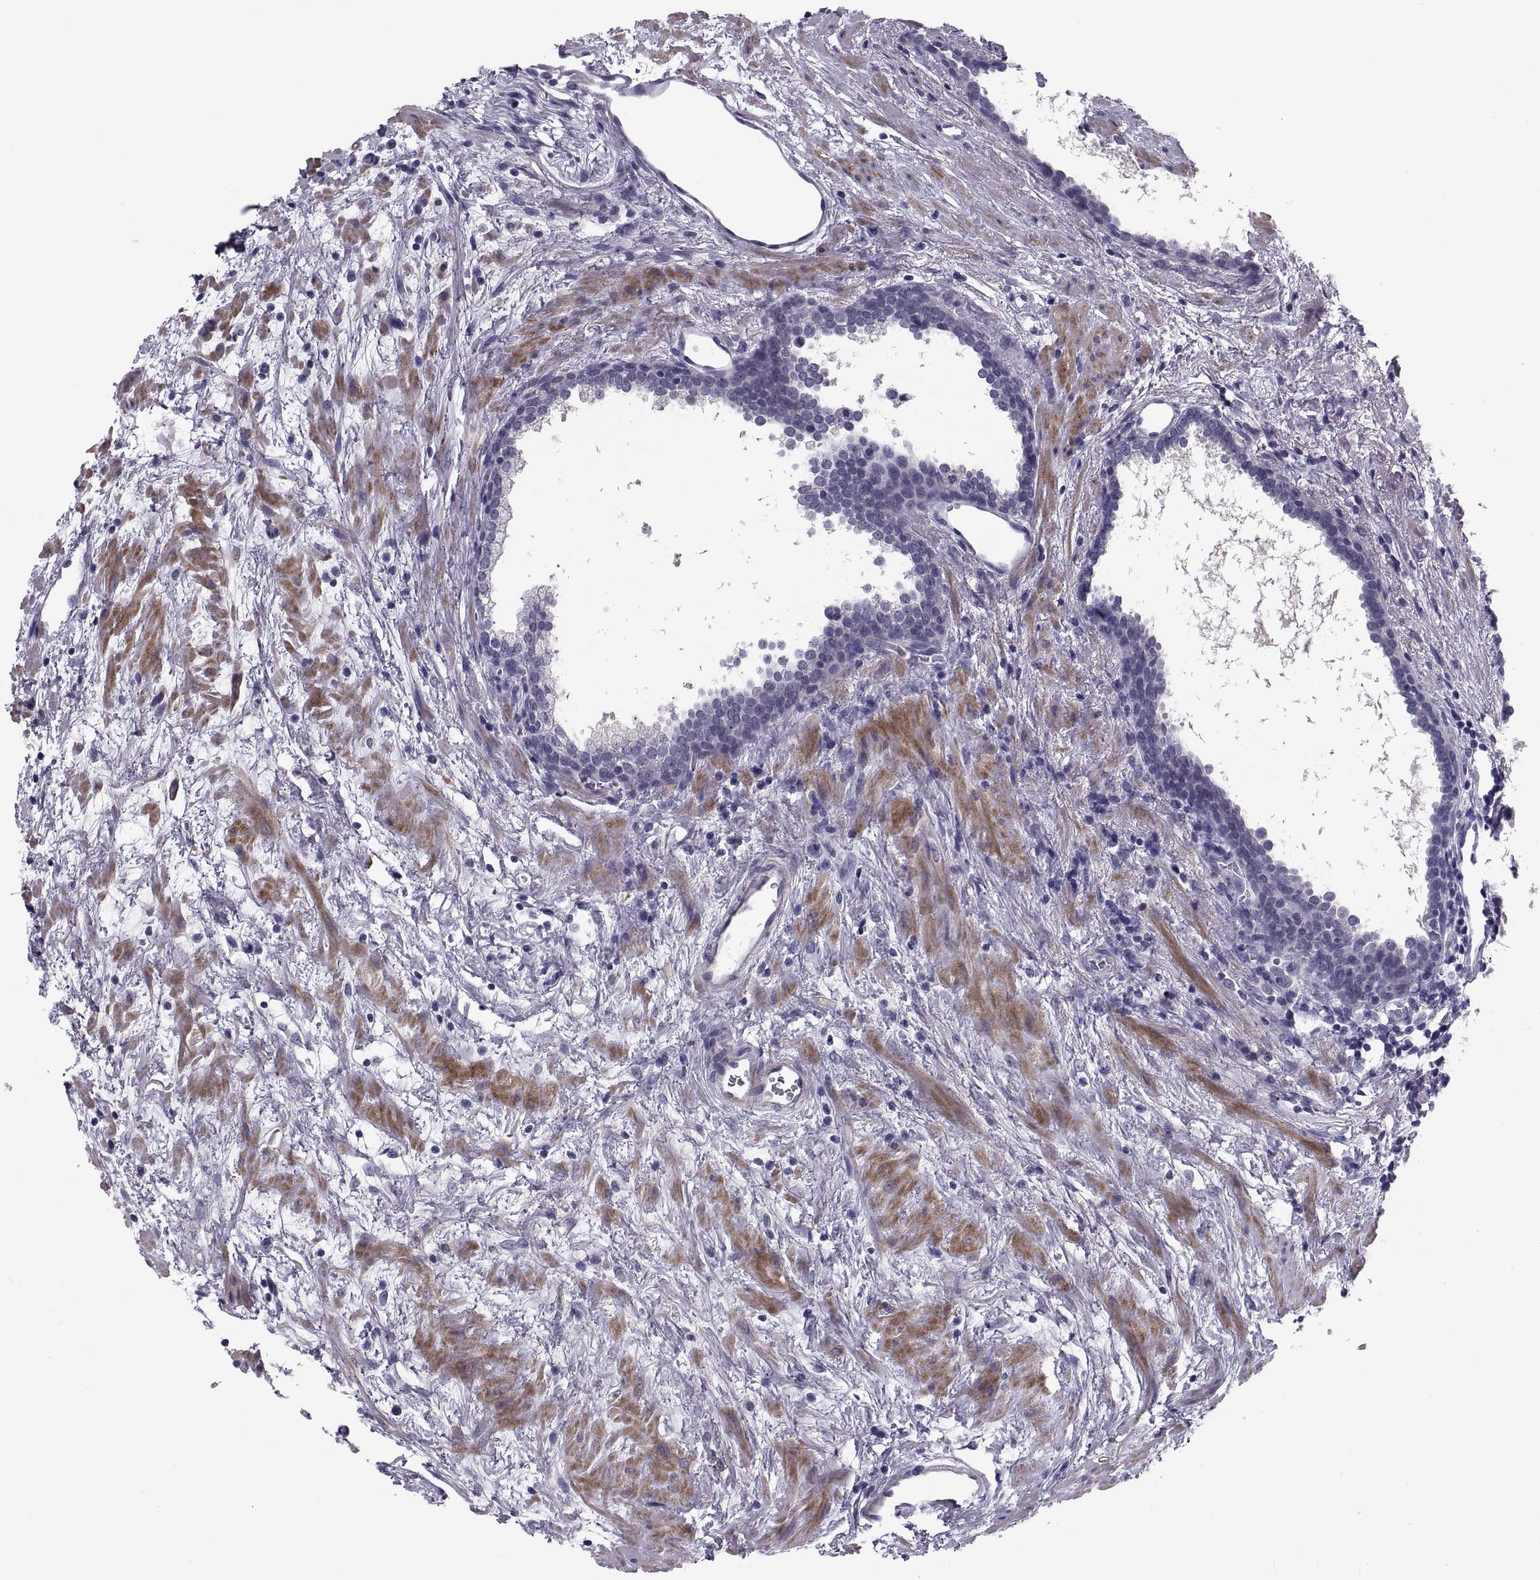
{"staining": {"intensity": "negative", "quantity": "none", "location": "none"}, "tissue": "prostate cancer", "cell_type": "Tumor cells", "image_type": "cancer", "snomed": [{"axis": "morphology", "description": "Adenocarcinoma, NOS"}, {"axis": "topography", "description": "Prostate and seminal vesicle, NOS"}], "caption": "Tumor cells are negative for brown protein staining in prostate cancer.", "gene": "PDZRN4", "patient": {"sex": "male", "age": 63}}